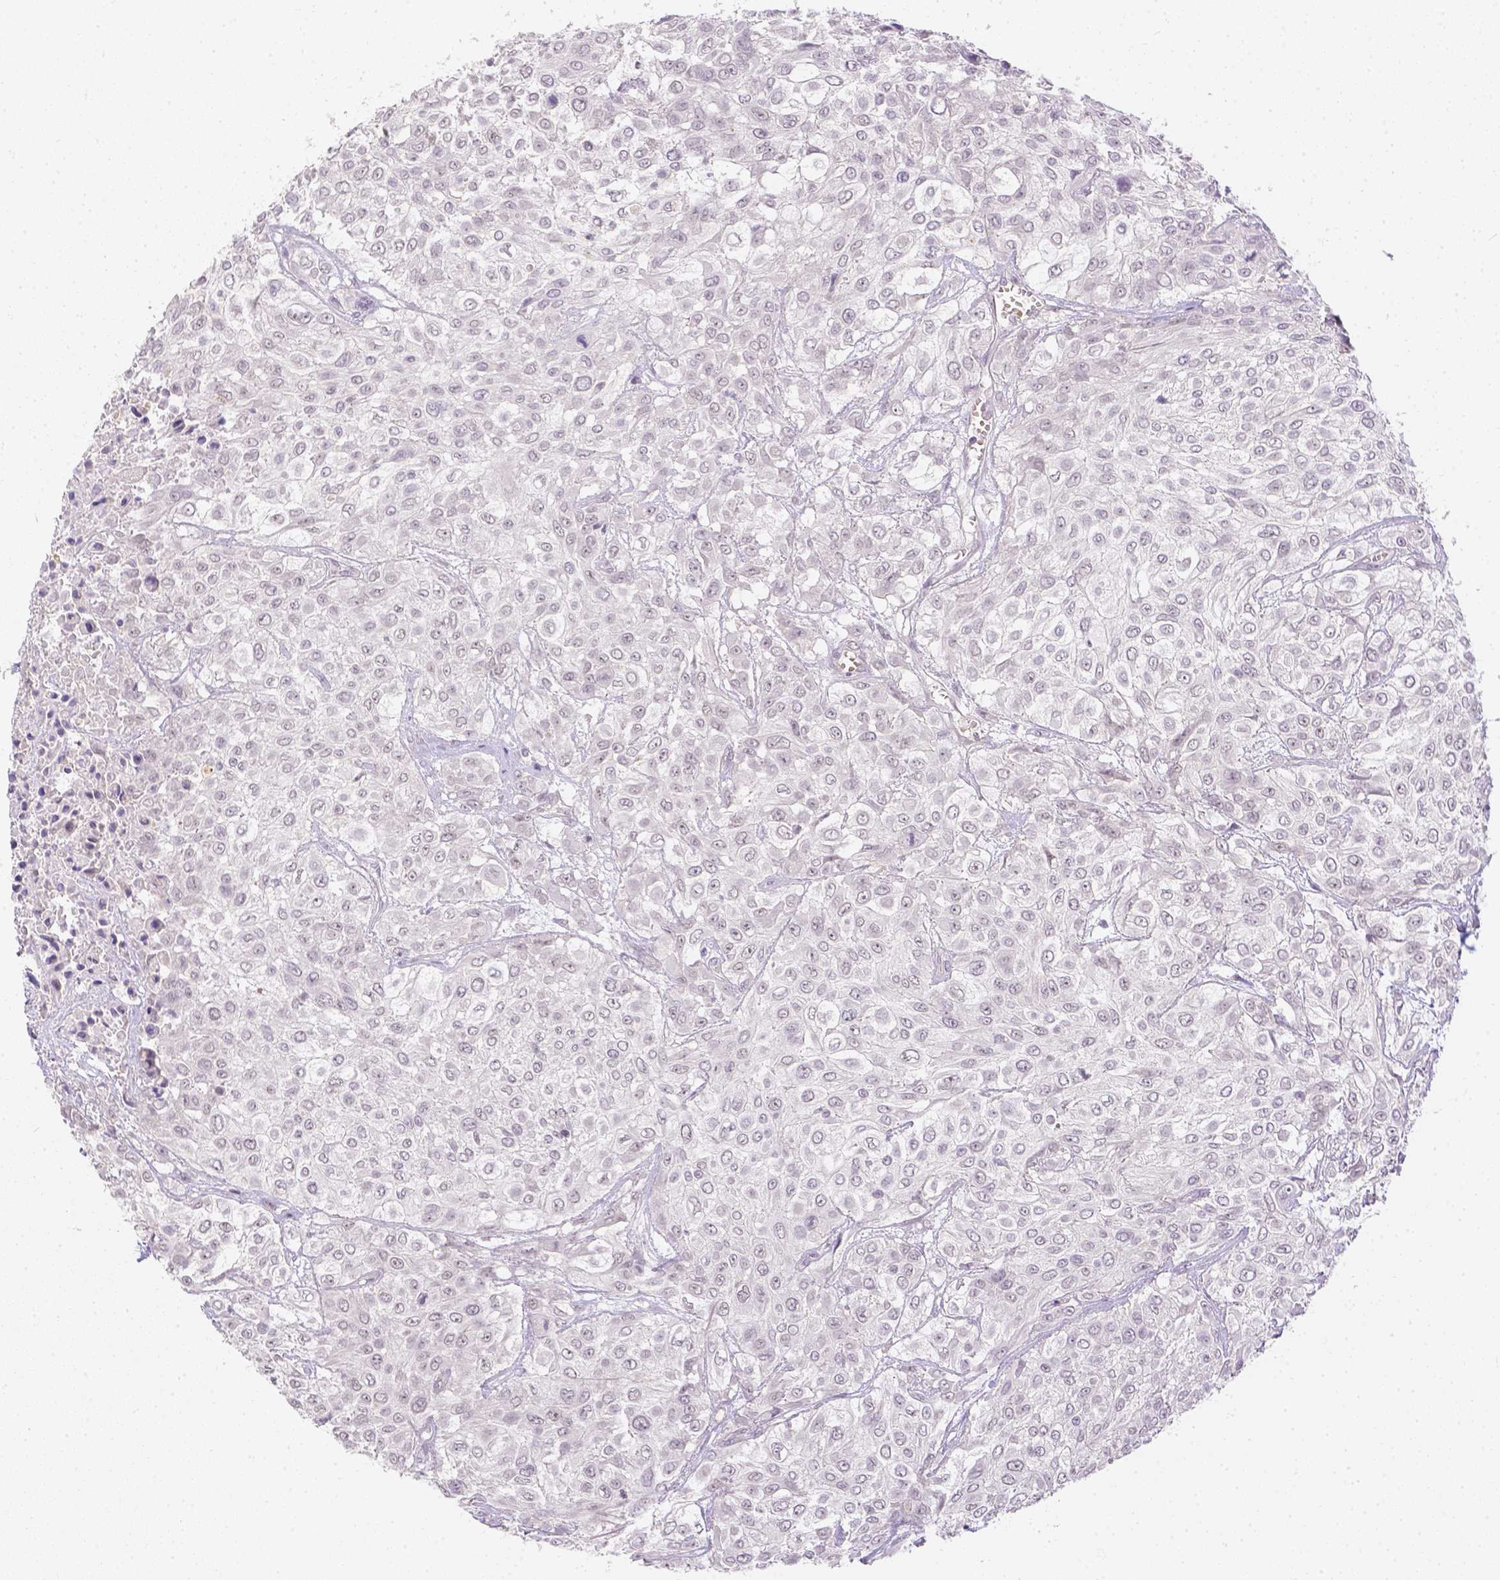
{"staining": {"intensity": "negative", "quantity": "none", "location": "none"}, "tissue": "urothelial cancer", "cell_type": "Tumor cells", "image_type": "cancer", "snomed": [{"axis": "morphology", "description": "Urothelial carcinoma, High grade"}, {"axis": "topography", "description": "Urinary bladder"}], "caption": "Immunohistochemical staining of urothelial cancer reveals no significant staining in tumor cells.", "gene": "ZNF280B", "patient": {"sex": "male", "age": 57}}